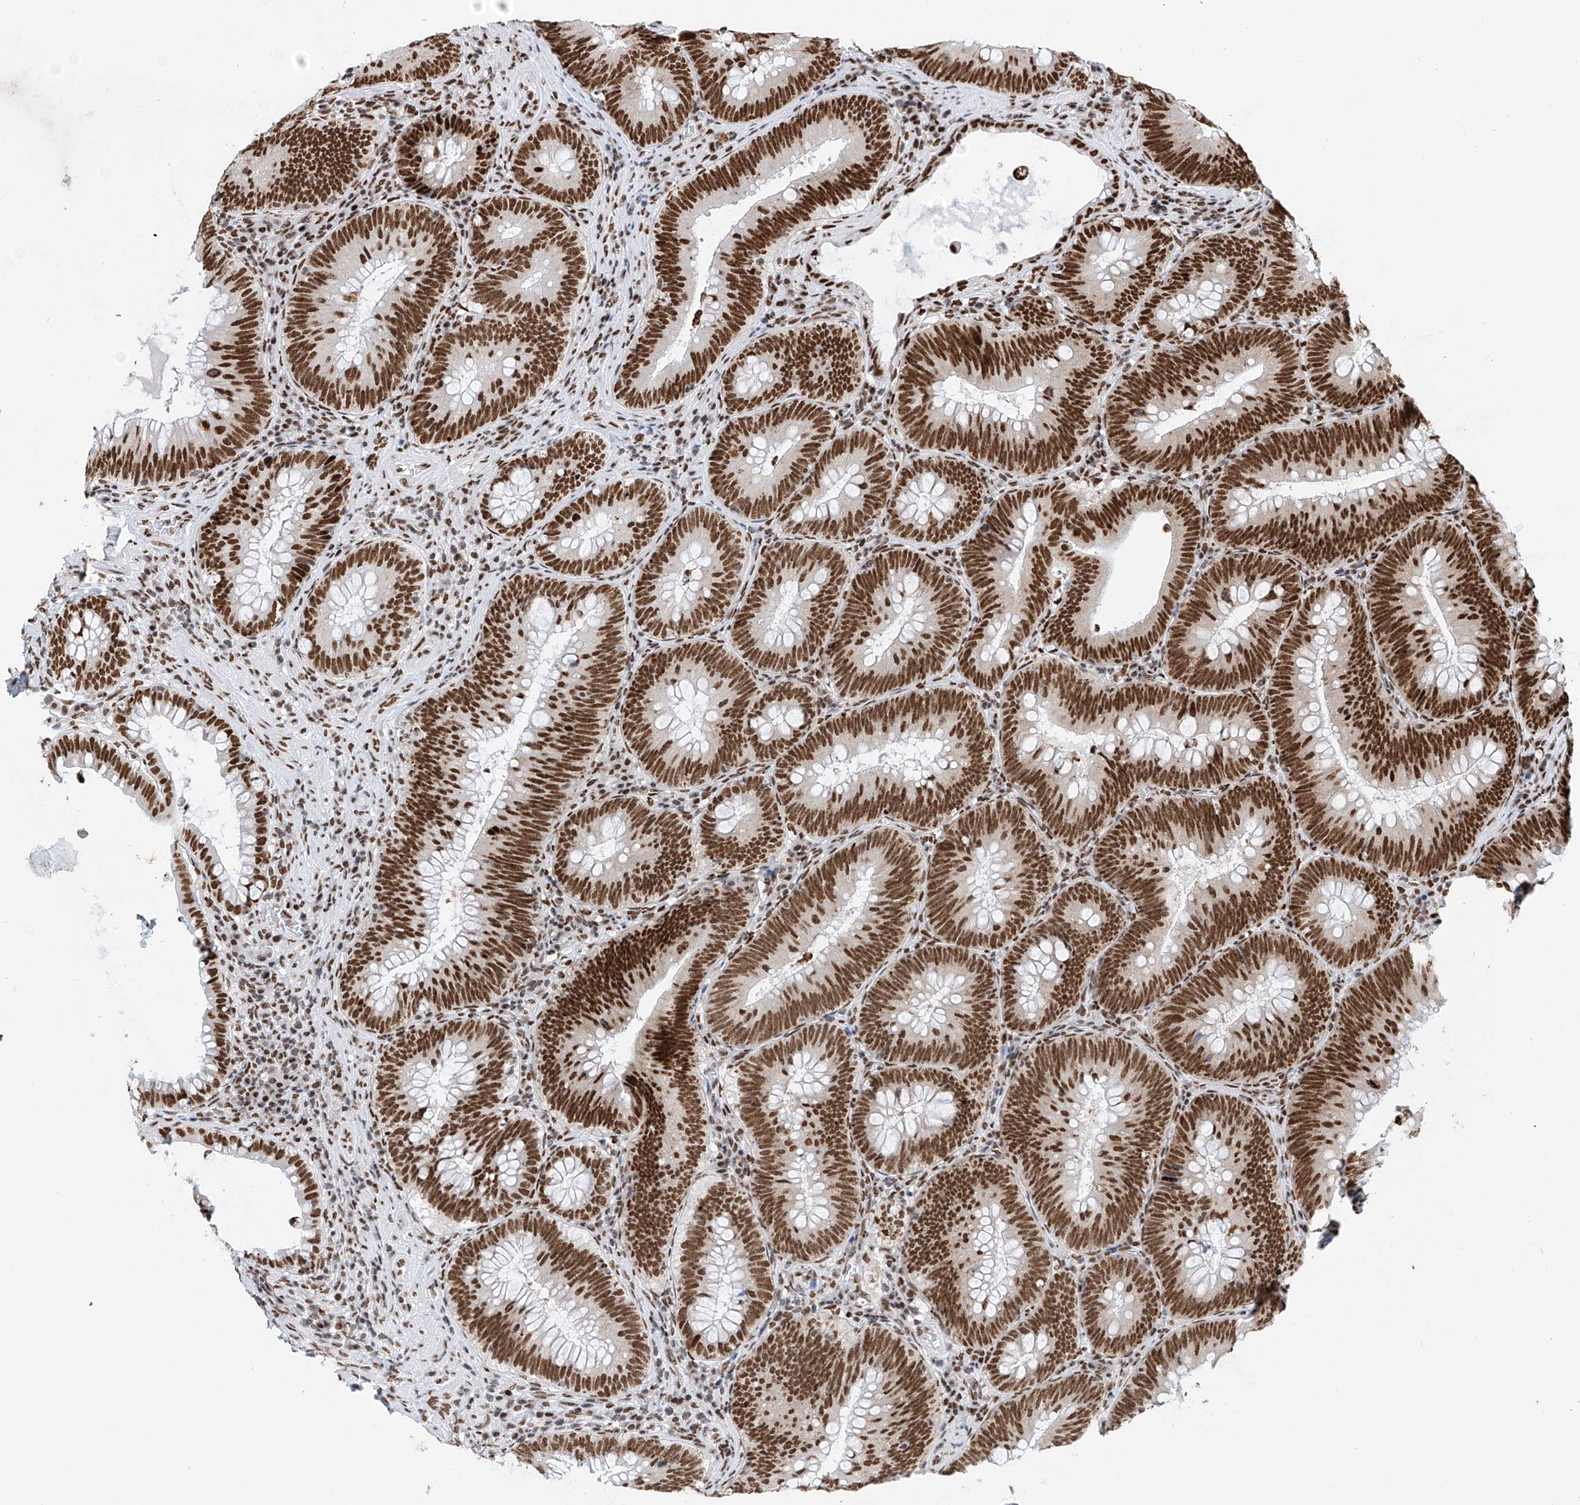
{"staining": {"intensity": "strong", "quantity": ">75%", "location": "nuclear"}, "tissue": "colorectal cancer", "cell_type": "Tumor cells", "image_type": "cancer", "snomed": [{"axis": "morphology", "description": "Normal tissue, NOS"}, {"axis": "topography", "description": "Colon"}], "caption": "Colorectal cancer stained for a protein shows strong nuclear positivity in tumor cells.", "gene": "SRSF6", "patient": {"sex": "female", "age": 82}}